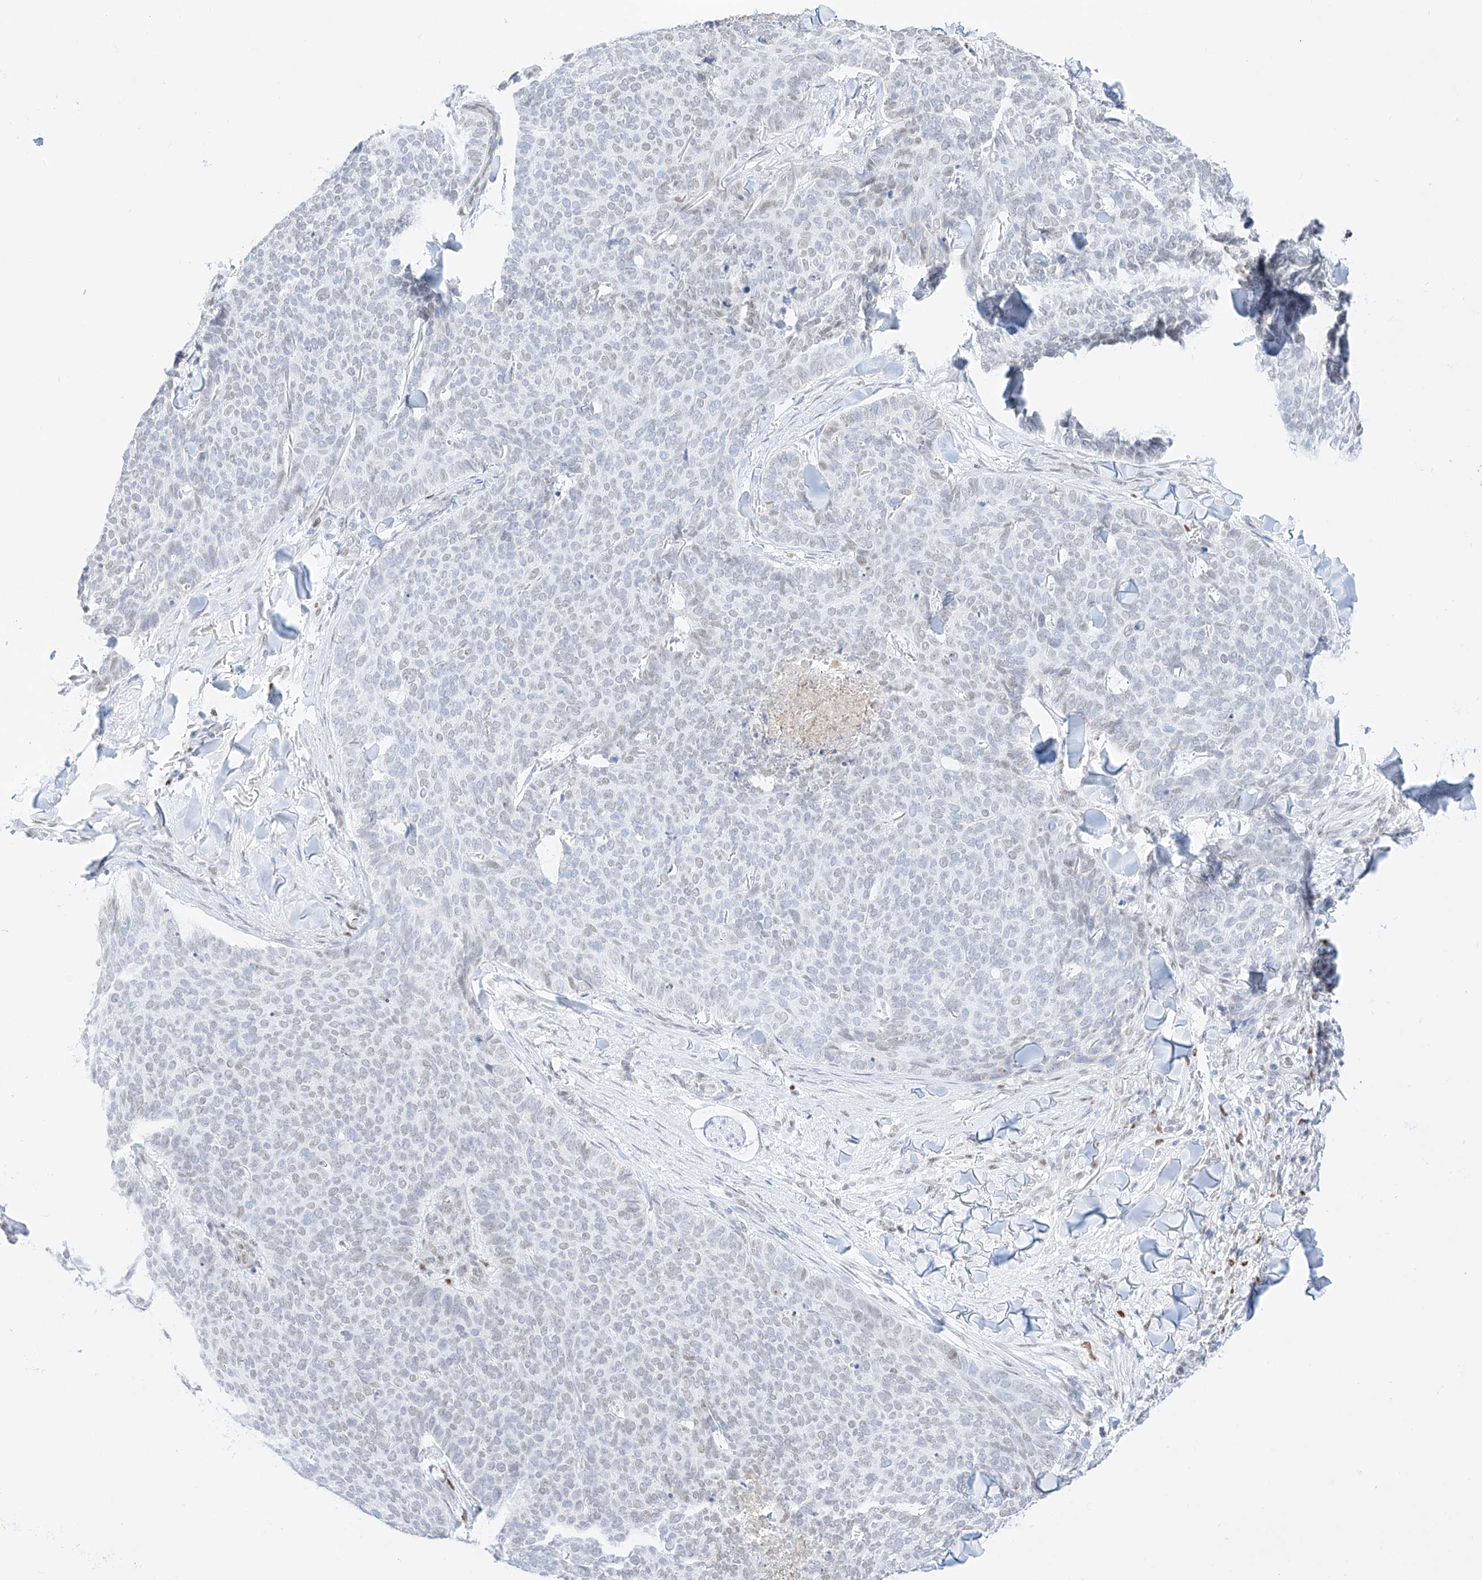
{"staining": {"intensity": "negative", "quantity": "none", "location": "none"}, "tissue": "skin cancer", "cell_type": "Tumor cells", "image_type": "cancer", "snomed": [{"axis": "morphology", "description": "Normal tissue, NOS"}, {"axis": "morphology", "description": "Basal cell carcinoma"}, {"axis": "topography", "description": "Skin"}], "caption": "There is no significant staining in tumor cells of basal cell carcinoma (skin).", "gene": "APIP", "patient": {"sex": "male", "age": 50}}